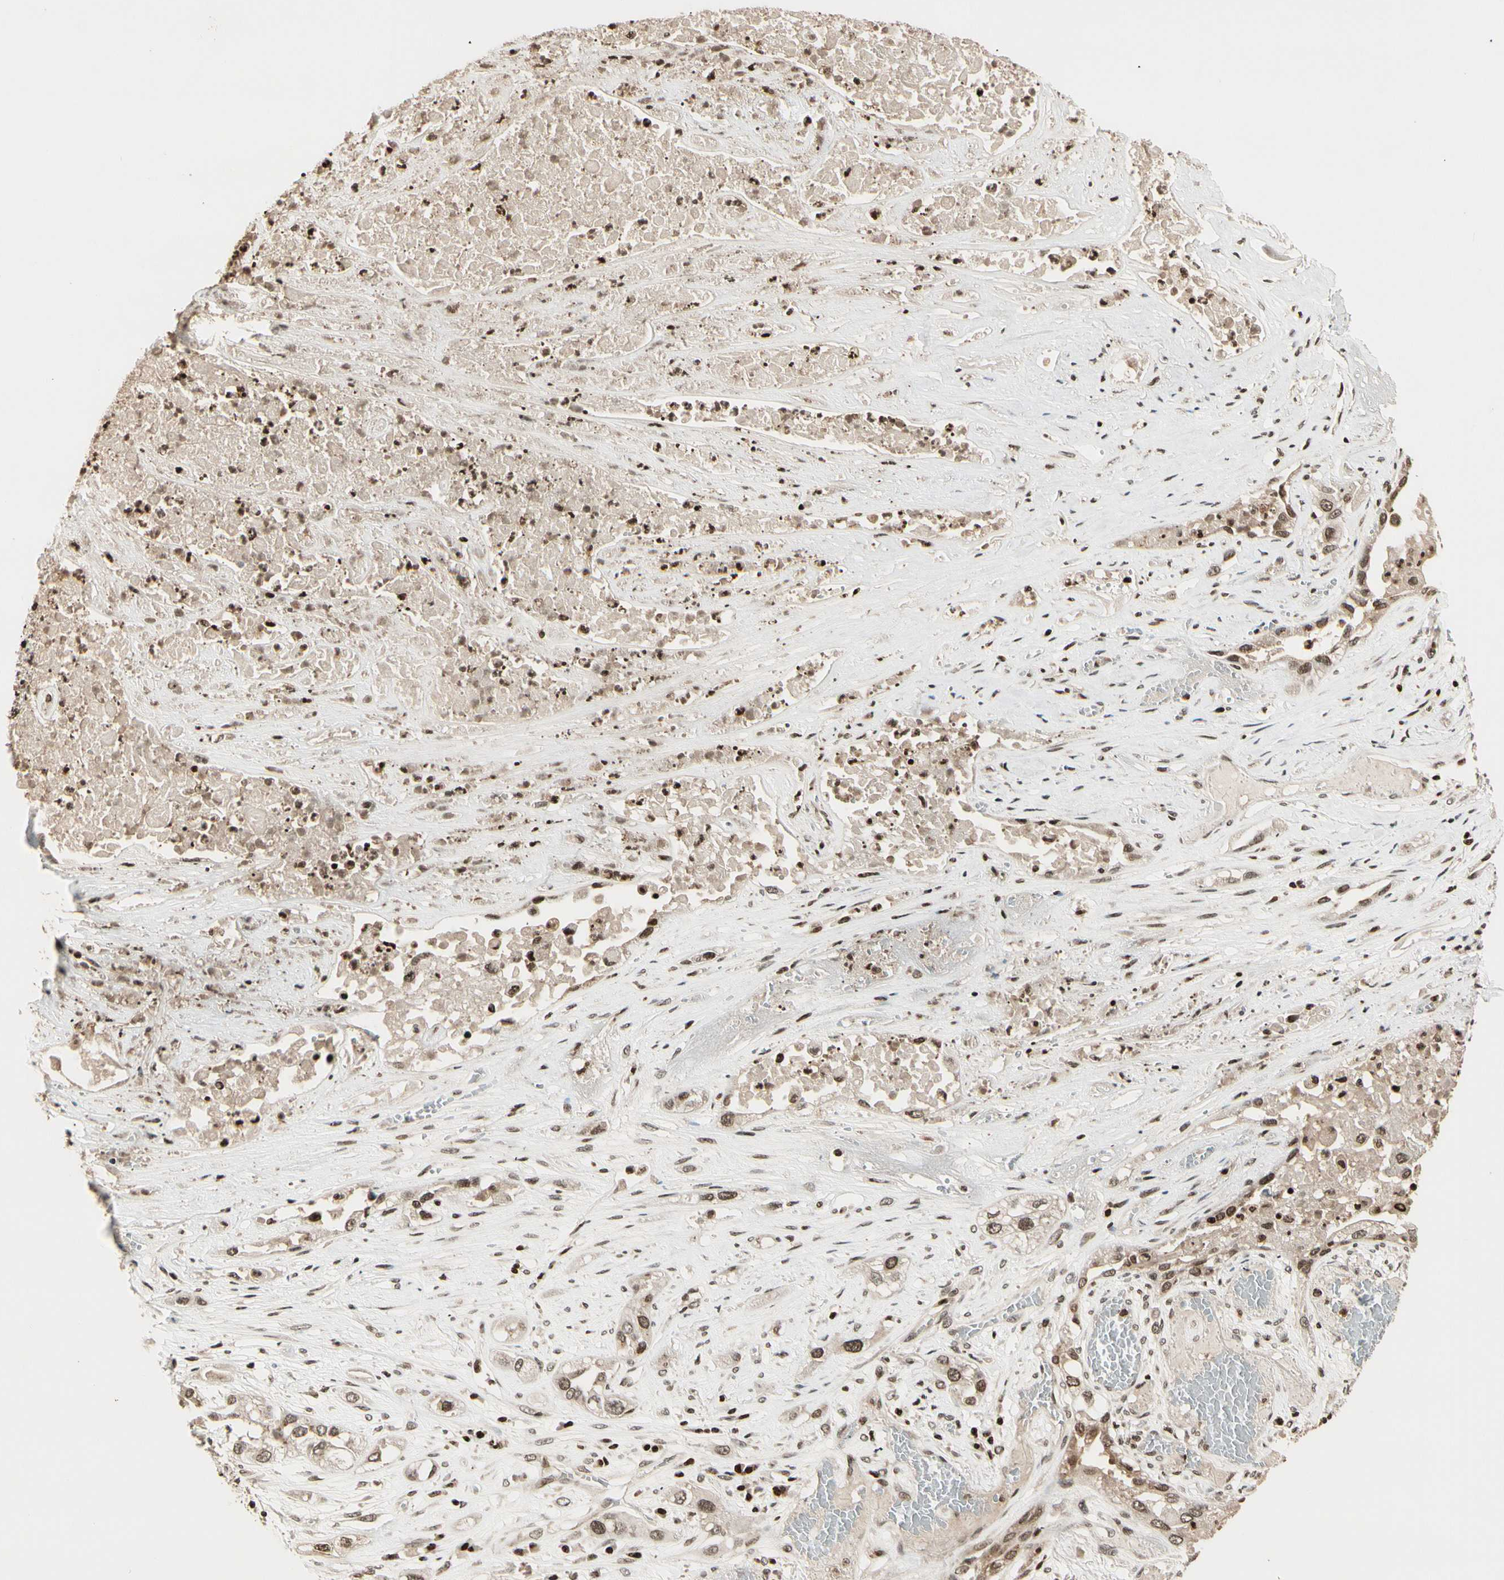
{"staining": {"intensity": "moderate", "quantity": ">75%", "location": "nuclear"}, "tissue": "lung cancer", "cell_type": "Tumor cells", "image_type": "cancer", "snomed": [{"axis": "morphology", "description": "Squamous cell carcinoma, NOS"}, {"axis": "topography", "description": "Lung"}], "caption": "Lung squamous cell carcinoma stained for a protein (brown) reveals moderate nuclear positive positivity in approximately >75% of tumor cells.", "gene": "TSHZ3", "patient": {"sex": "male", "age": 71}}